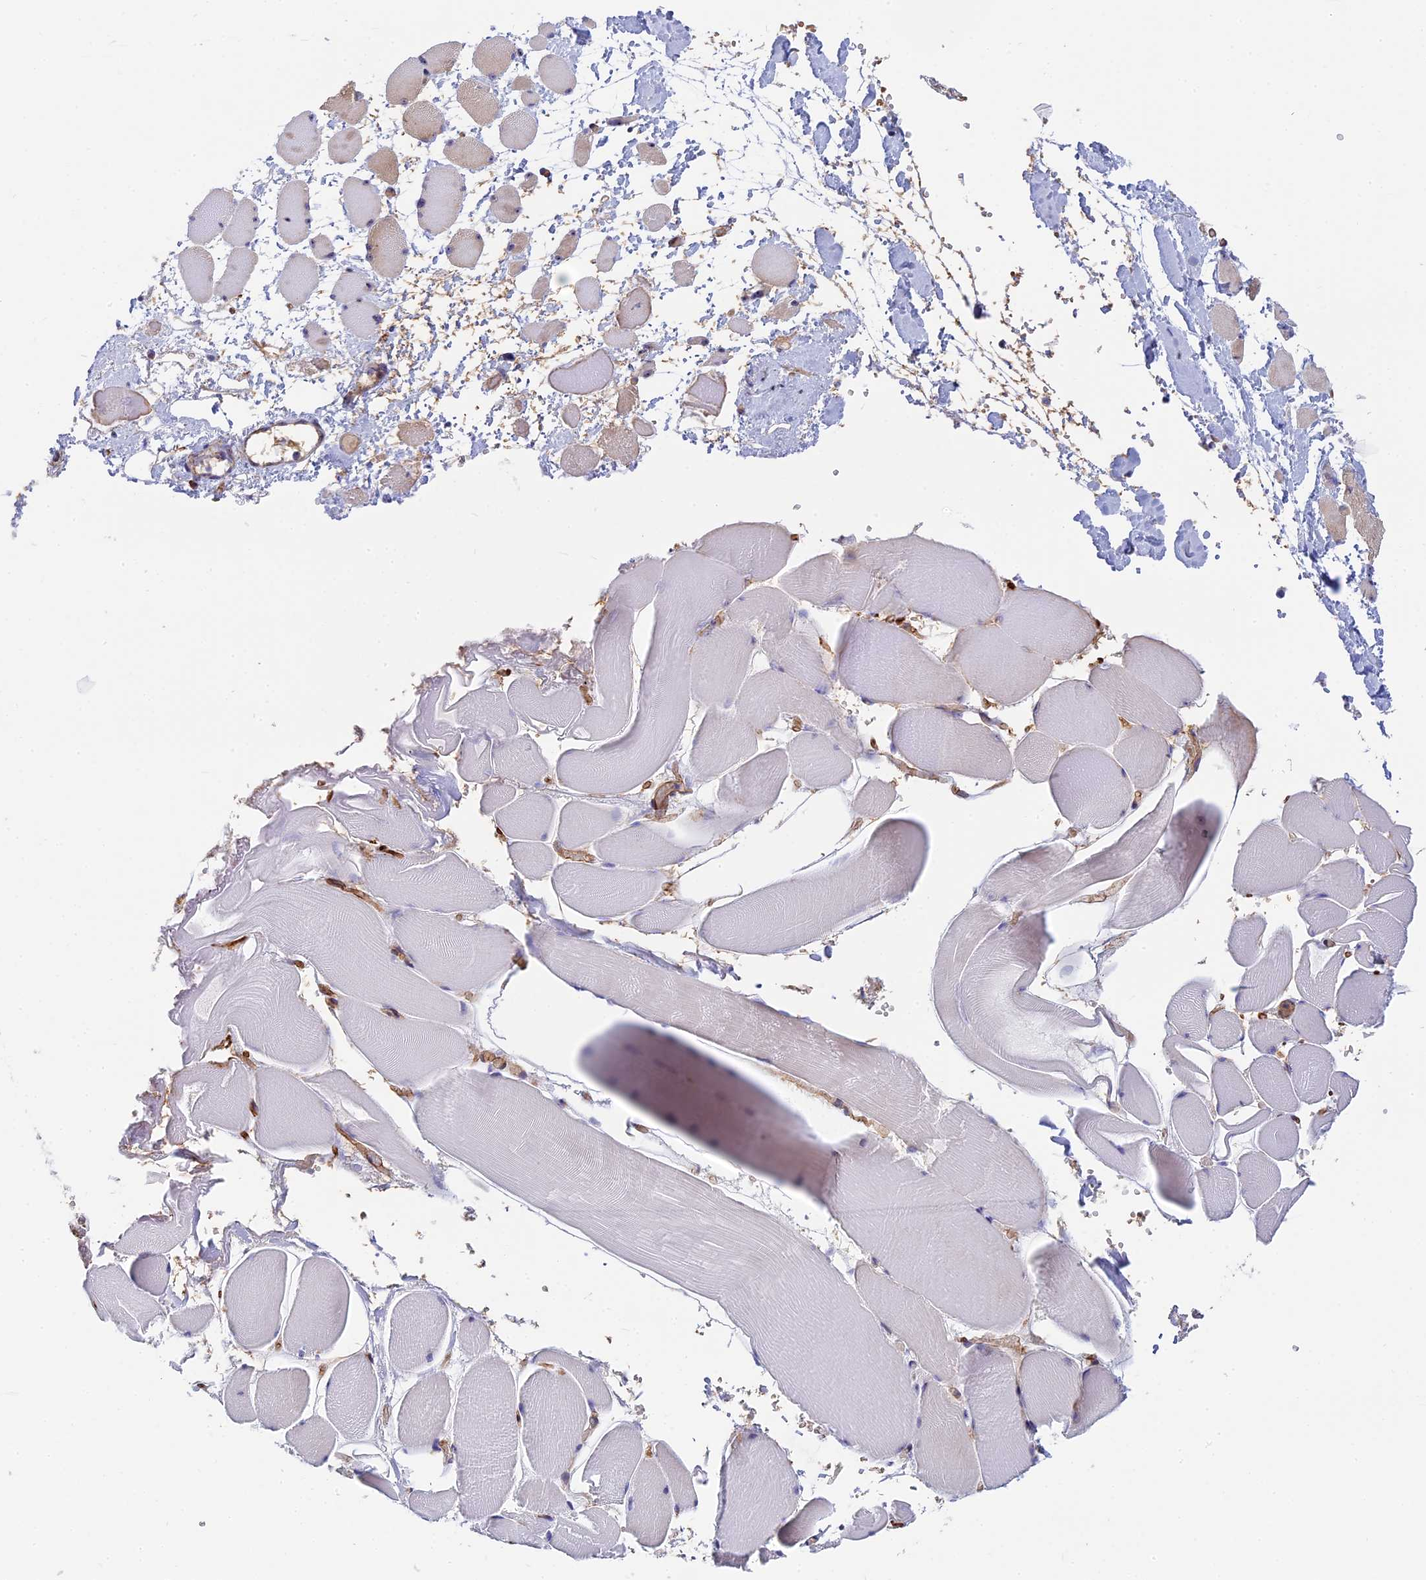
{"staining": {"intensity": "moderate", "quantity": "<25%", "location": "cytoplasmic/membranous"}, "tissue": "skeletal muscle", "cell_type": "Myocytes", "image_type": "normal", "snomed": [{"axis": "morphology", "description": "Normal tissue, NOS"}, {"axis": "morphology", "description": "Basal cell carcinoma"}, {"axis": "topography", "description": "Skeletal muscle"}], "caption": "Benign skeletal muscle reveals moderate cytoplasmic/membranous staining in about <25% of myocytes, visualized by immunohistochemistry. (DAB (3,3'-diaminobenzidine) IHC with brightfield microscopy, high magnification).", "gene": "DBNDD1", "patient": {"sex": "female", "age": 64}}